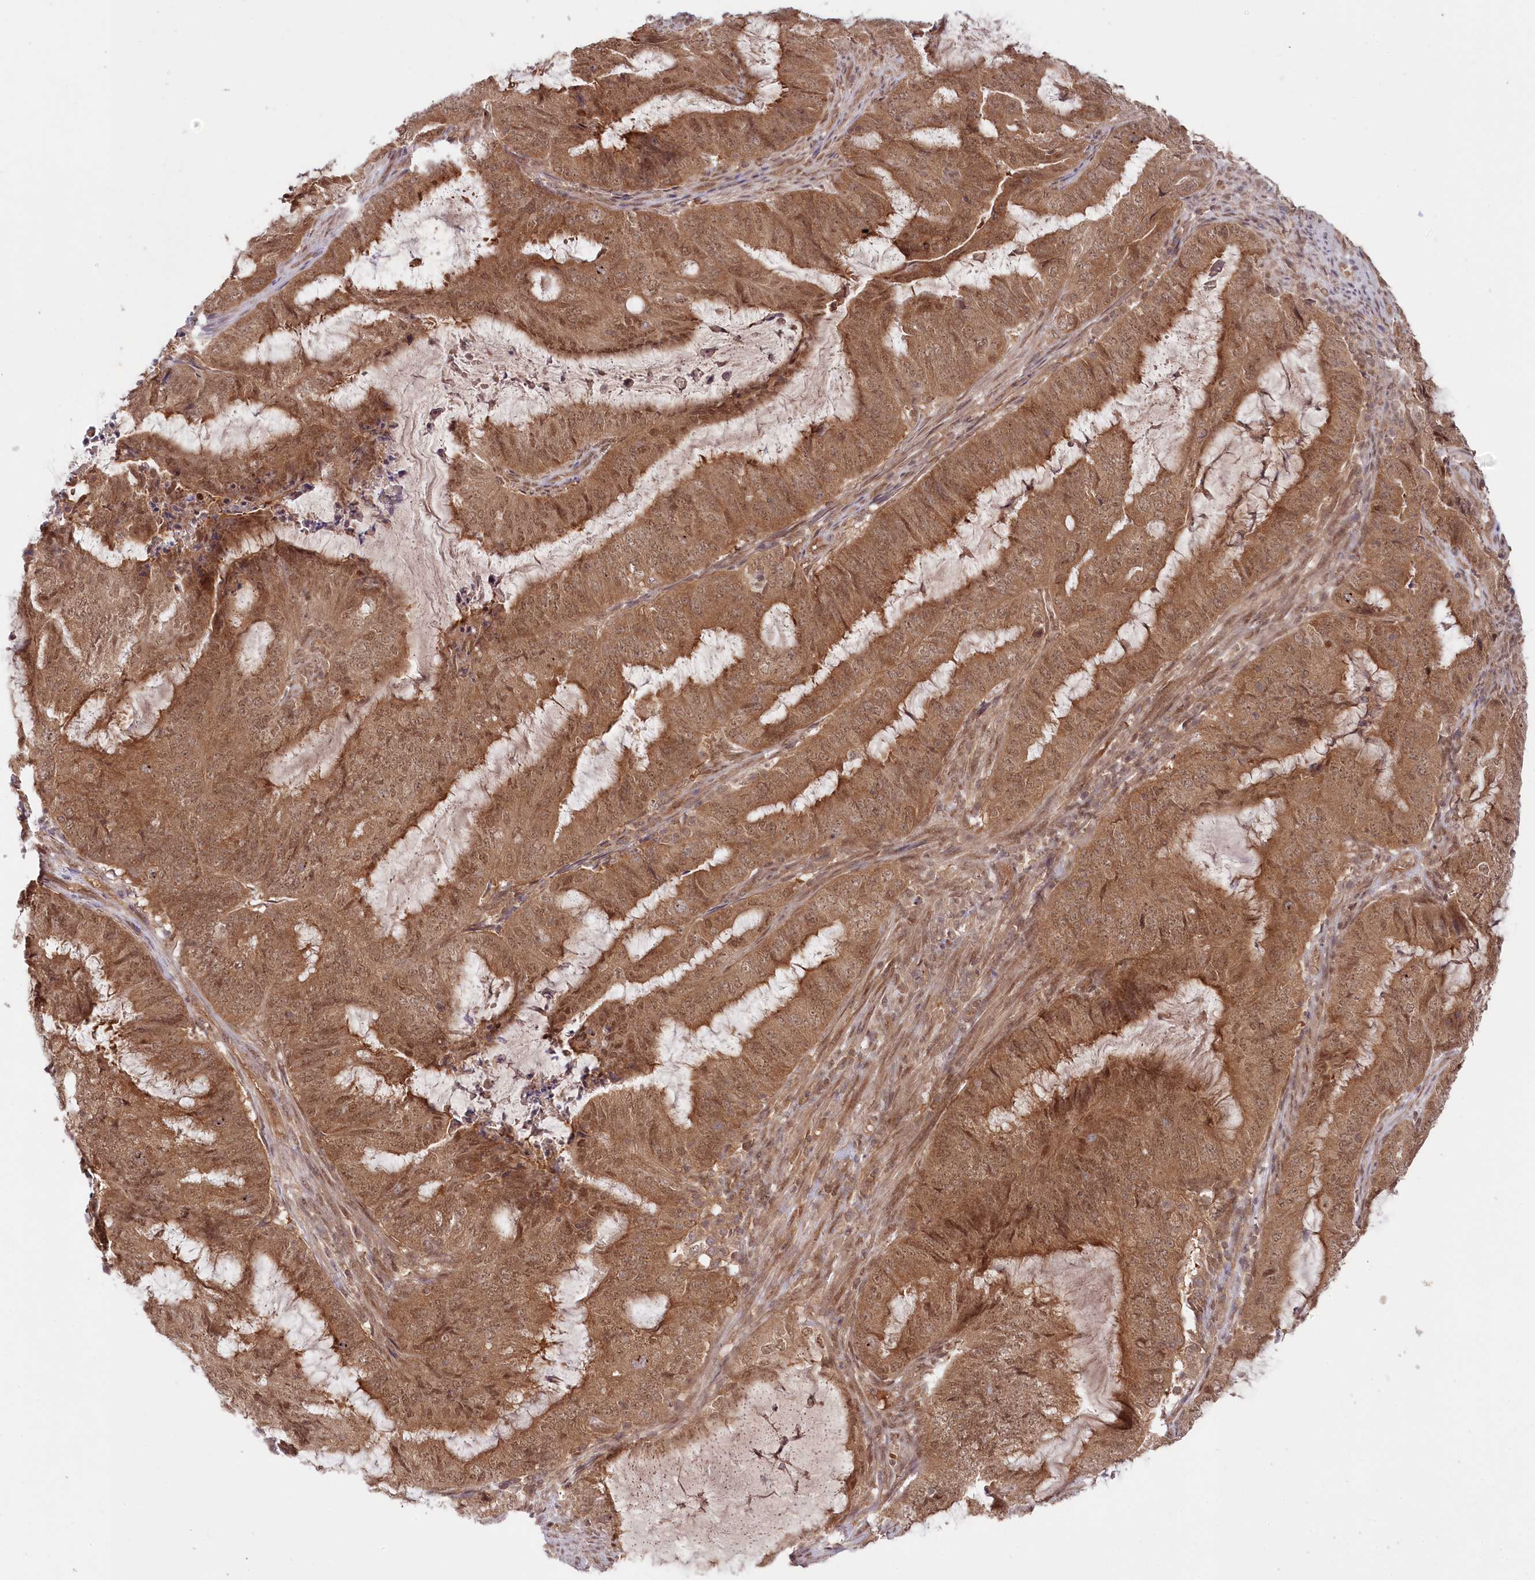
{"staining": {"intensity": "moderate", "quantity": ">75%", "location": "cytoplasmic/membranous,nuclear"}, "tissue": "endometrial cancer", "cell_type": "Tumor cells", "image_type": "cancer", "snomed": [{"axis": "morphology", "description": "Adenocarcinoma, NOS"}, {"axis": "topography", "description": "Endometrium"}], "caption": "Protein analysis of endometrial adenocarcinoma tissue reveals moderate cytoplasmic/membranous and nuclear positivity in approximately >75% of tumor cells.", "gene": "CCDC65", "patient": {"sex": "female", "age": 51}}